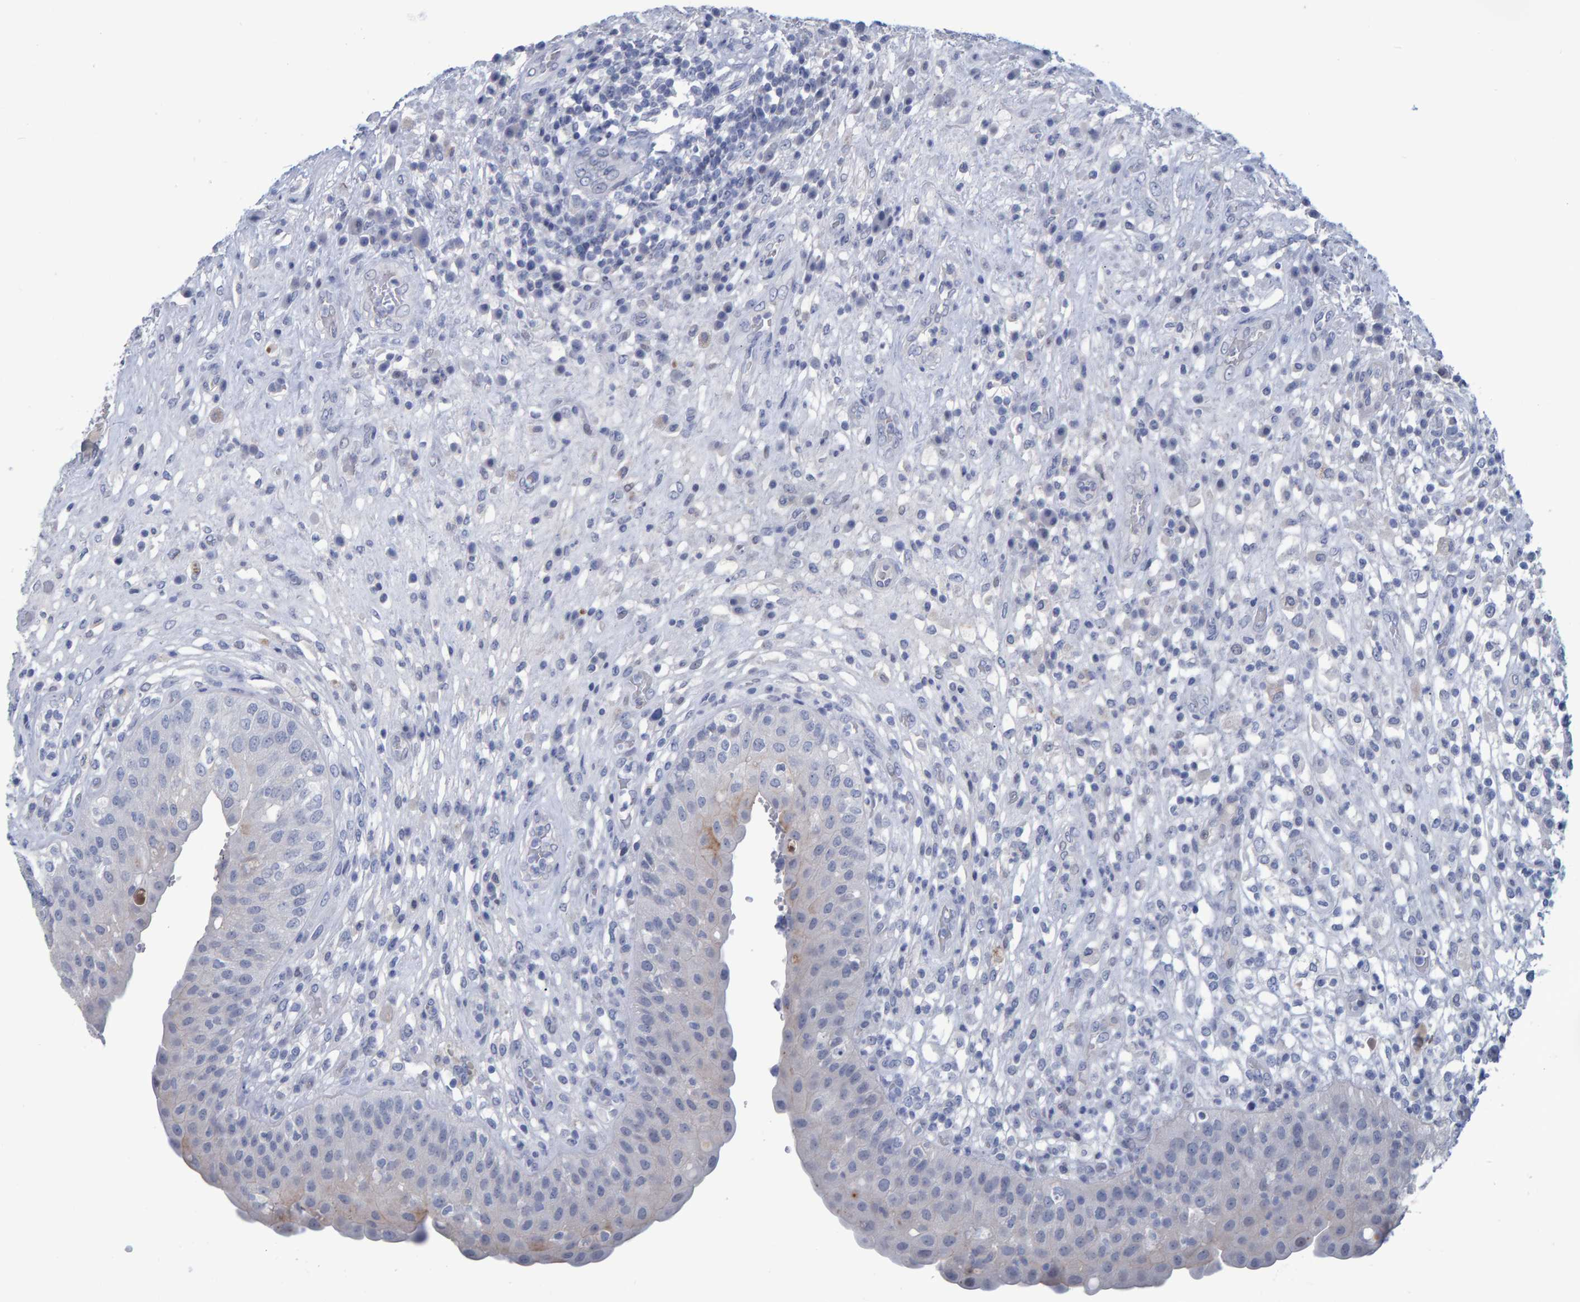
{"staining": {"intensity": "negative", "quantity": "none", "location": "none"}, "tissue": "urinary bladder", "cell_type": "Urothelial cells", "image_type": "normal", "snomed": [{"axis": "morphology", "description": "Normal tissue, NOS"}, {"axis": "topography", "description": "Urinary bladder"}], "caption": "High magnification brightfield microscopy of normal urinary bladder stained with DAB (3,3'-diaminobenzidine) (brown) and counterstained with hematoxylin (blue): urothelial cells show no significant positivity. (DAB immunohistochemistry (IHC), high magnification).", "gene": "PROCA1", "patient": {"sex": "female", "age": 62}}